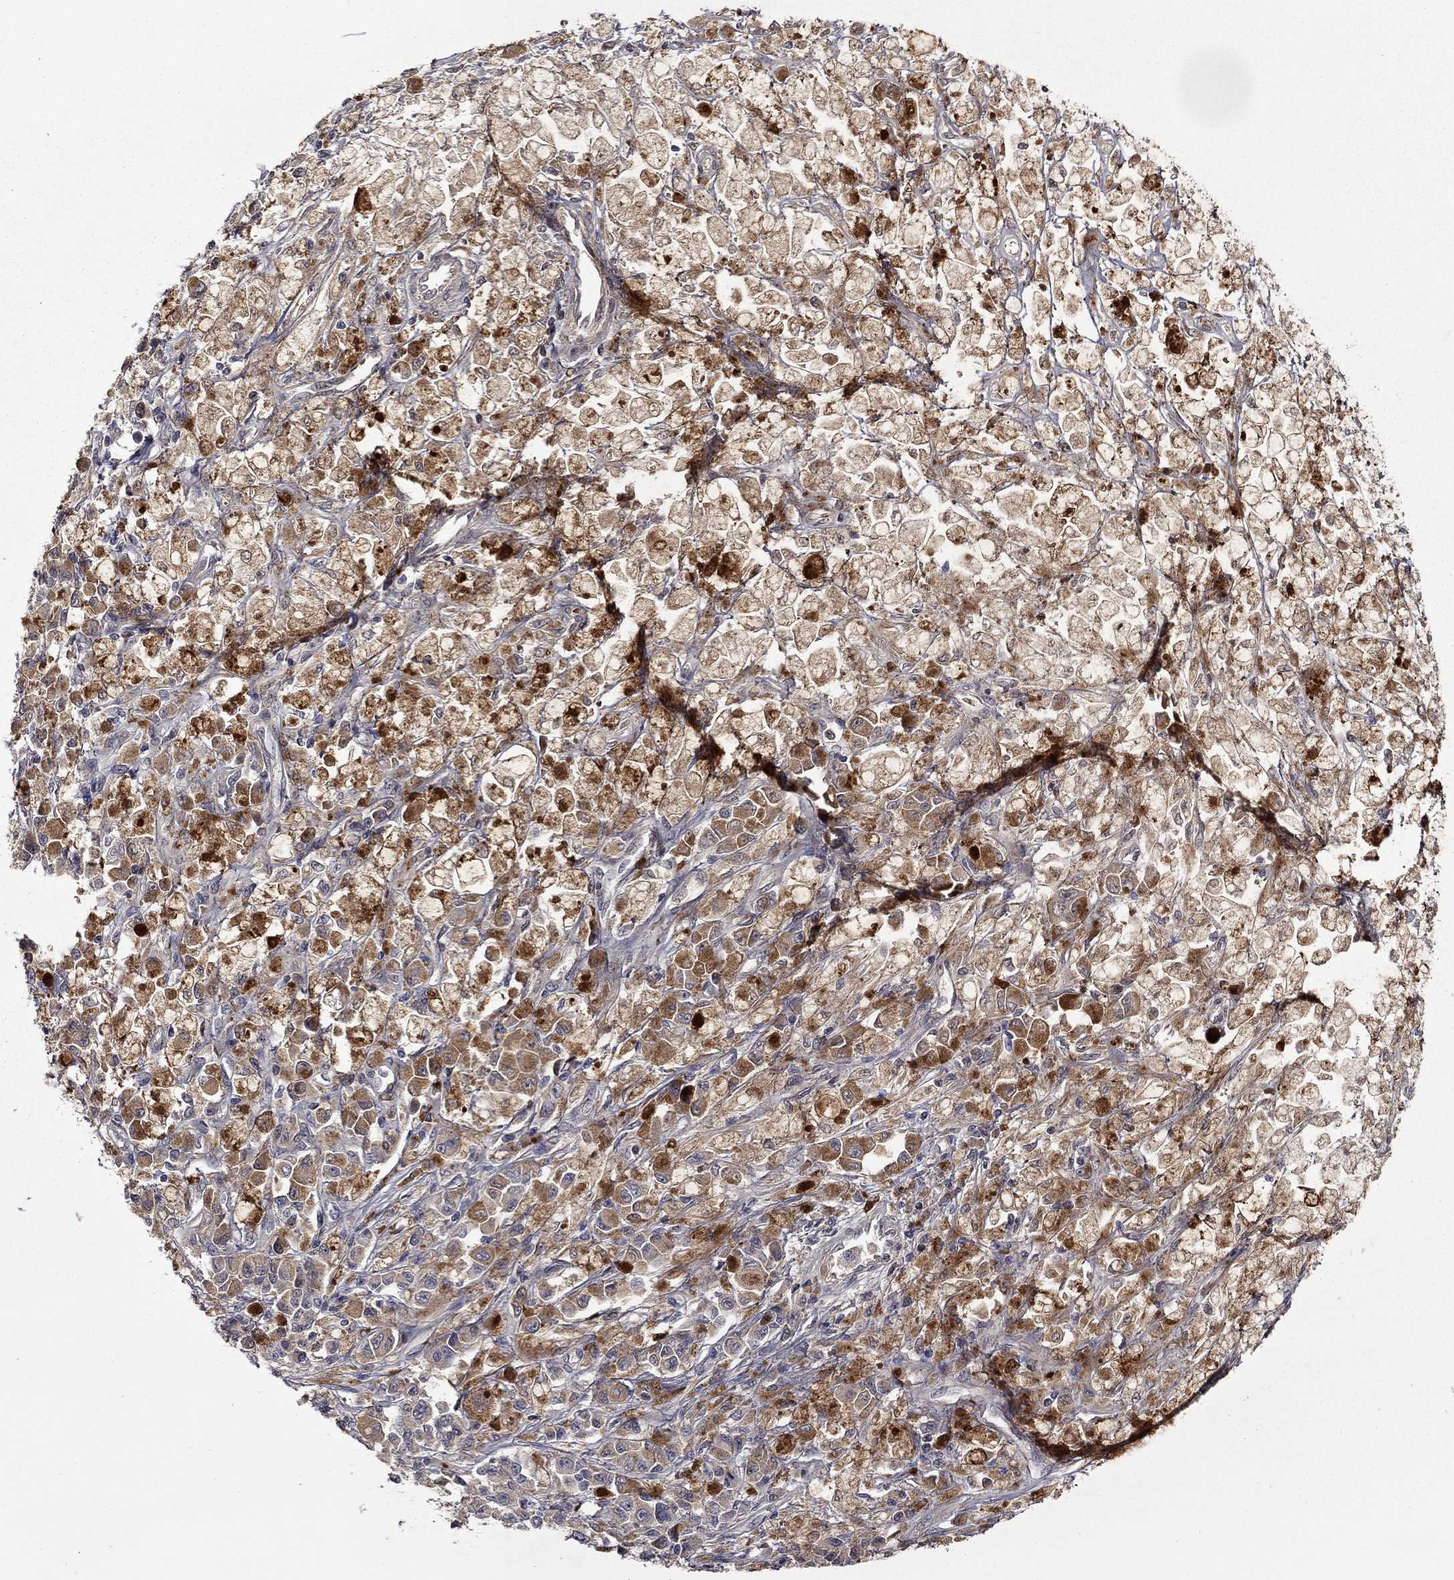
{"staining": {"intensity": "moderate", "quantity": "25%-75%", "location": "cytoplasmic/membranous"}, "tissue": "melanoma", "cell_type": "Tumor cells", "image_type": "cancer", "snomed": [{"axis": "morphology", "description": "Malignant melanoma, NOS"}, {"axis": "topography", "description": "Skin"}], "caption": "Immunohistochemistry staining of malignant melanoma, which reveals medium levels of moderate cytoplasmic/membranous positivity in about 25%-75% of tumor cells indicating moderate cytoplasmic/membranous protein positivity. The staining was performed using DAB (brown) for protein detection and nuclei were counterstained in hematoxylin (blue).", "gene": "SATB1", "patient": {"sex": "female", "age": 58}}